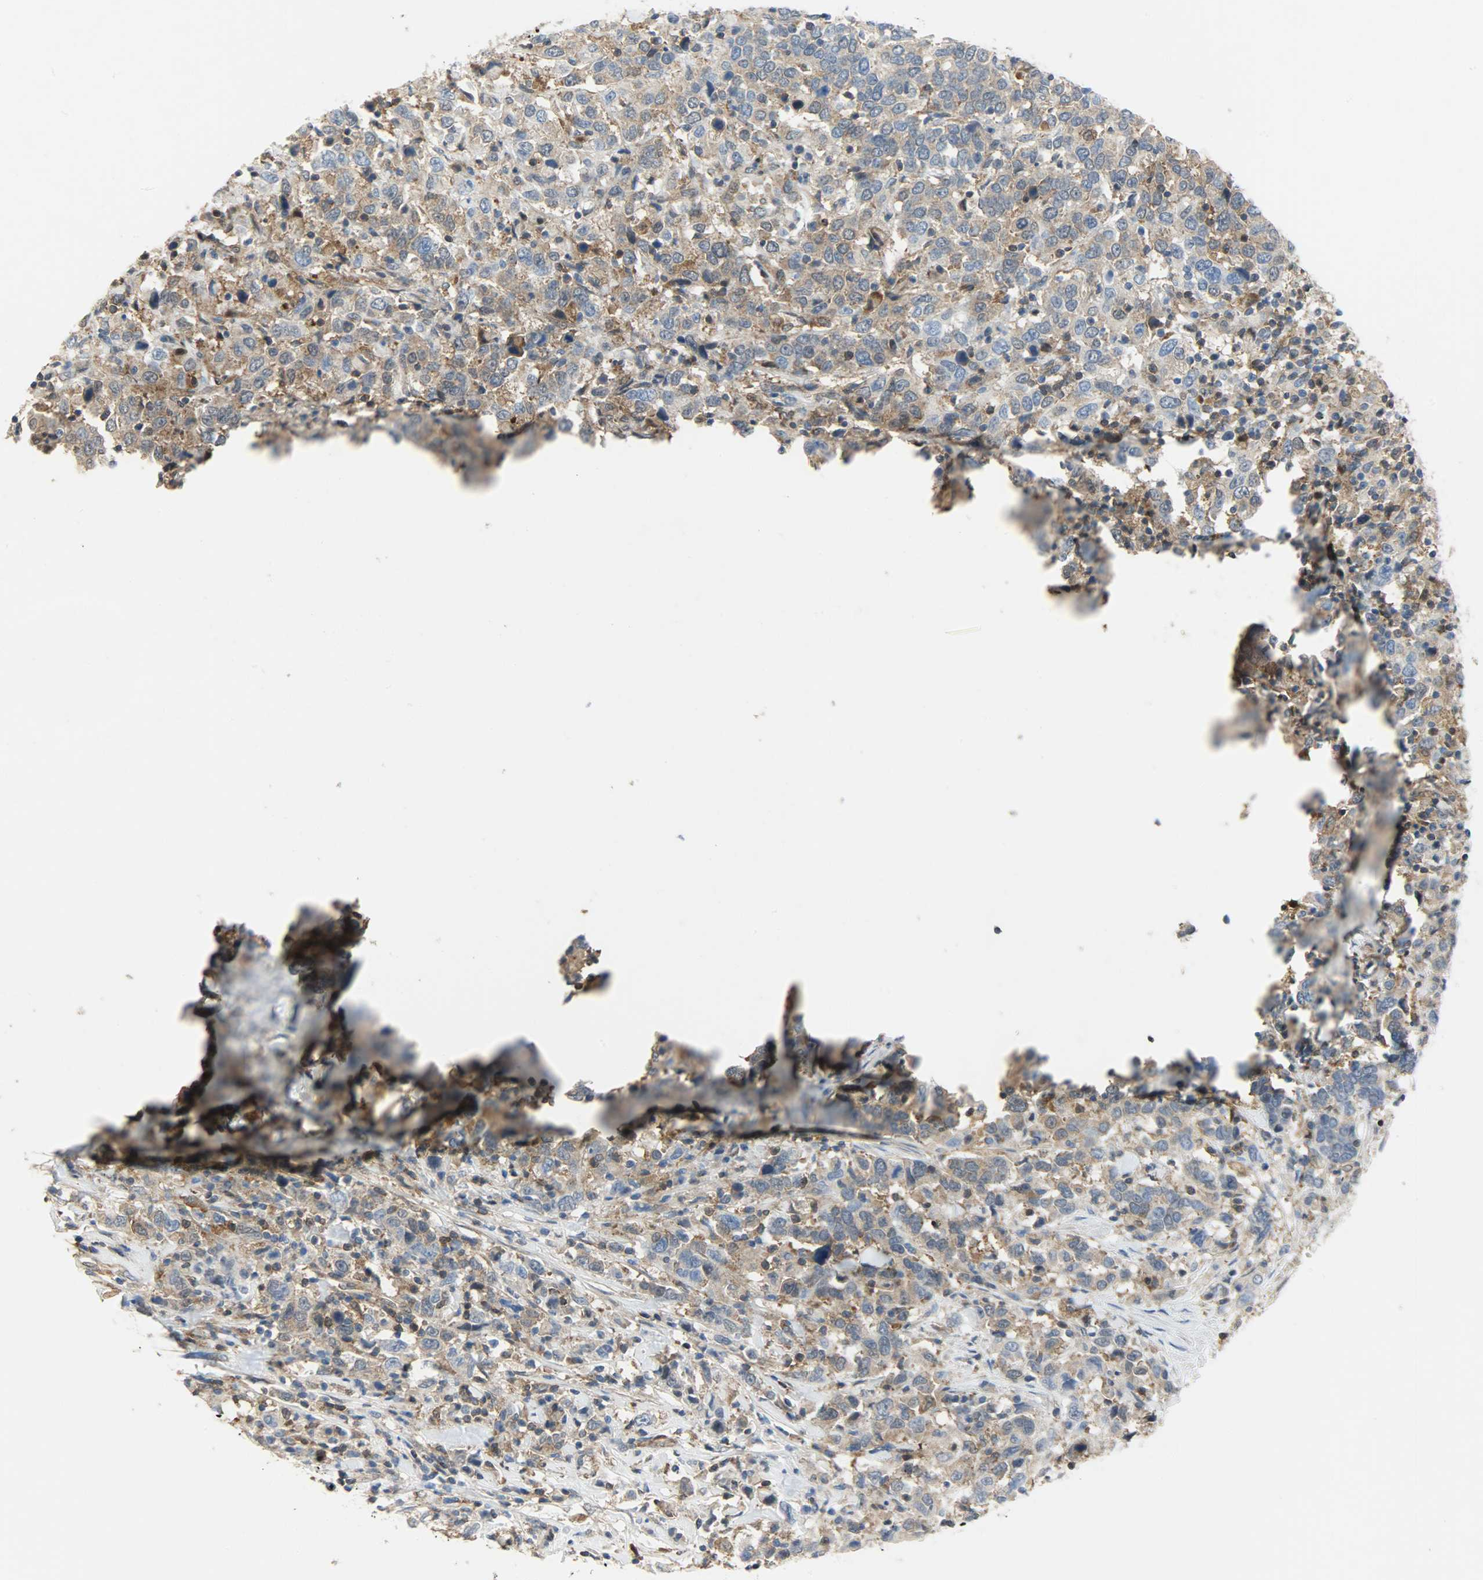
{"staining": {"intensity": "moderate", "quantity": ">75%", "location": "cytoplasmic/membranous"}, "tissue": "urothelial cancer", "cell_type": "Tumor cells", "image_type": "cancer", "snomed": [{"axis": "morphology", "description": "Urothelial carcinoma, High grade"}, {"axis": "topography", "description": "Urinary bladder"}], "caption": "The histopathology image demonstrates immunohistochemical staining of urothelial carcinoma (high-grade). There is moderate cytoplasmic/membranous positivity is present in approximately >75% of tumor cells.", "gene": "TRIM21", "patient": {"sex": "male", "age": 61}}